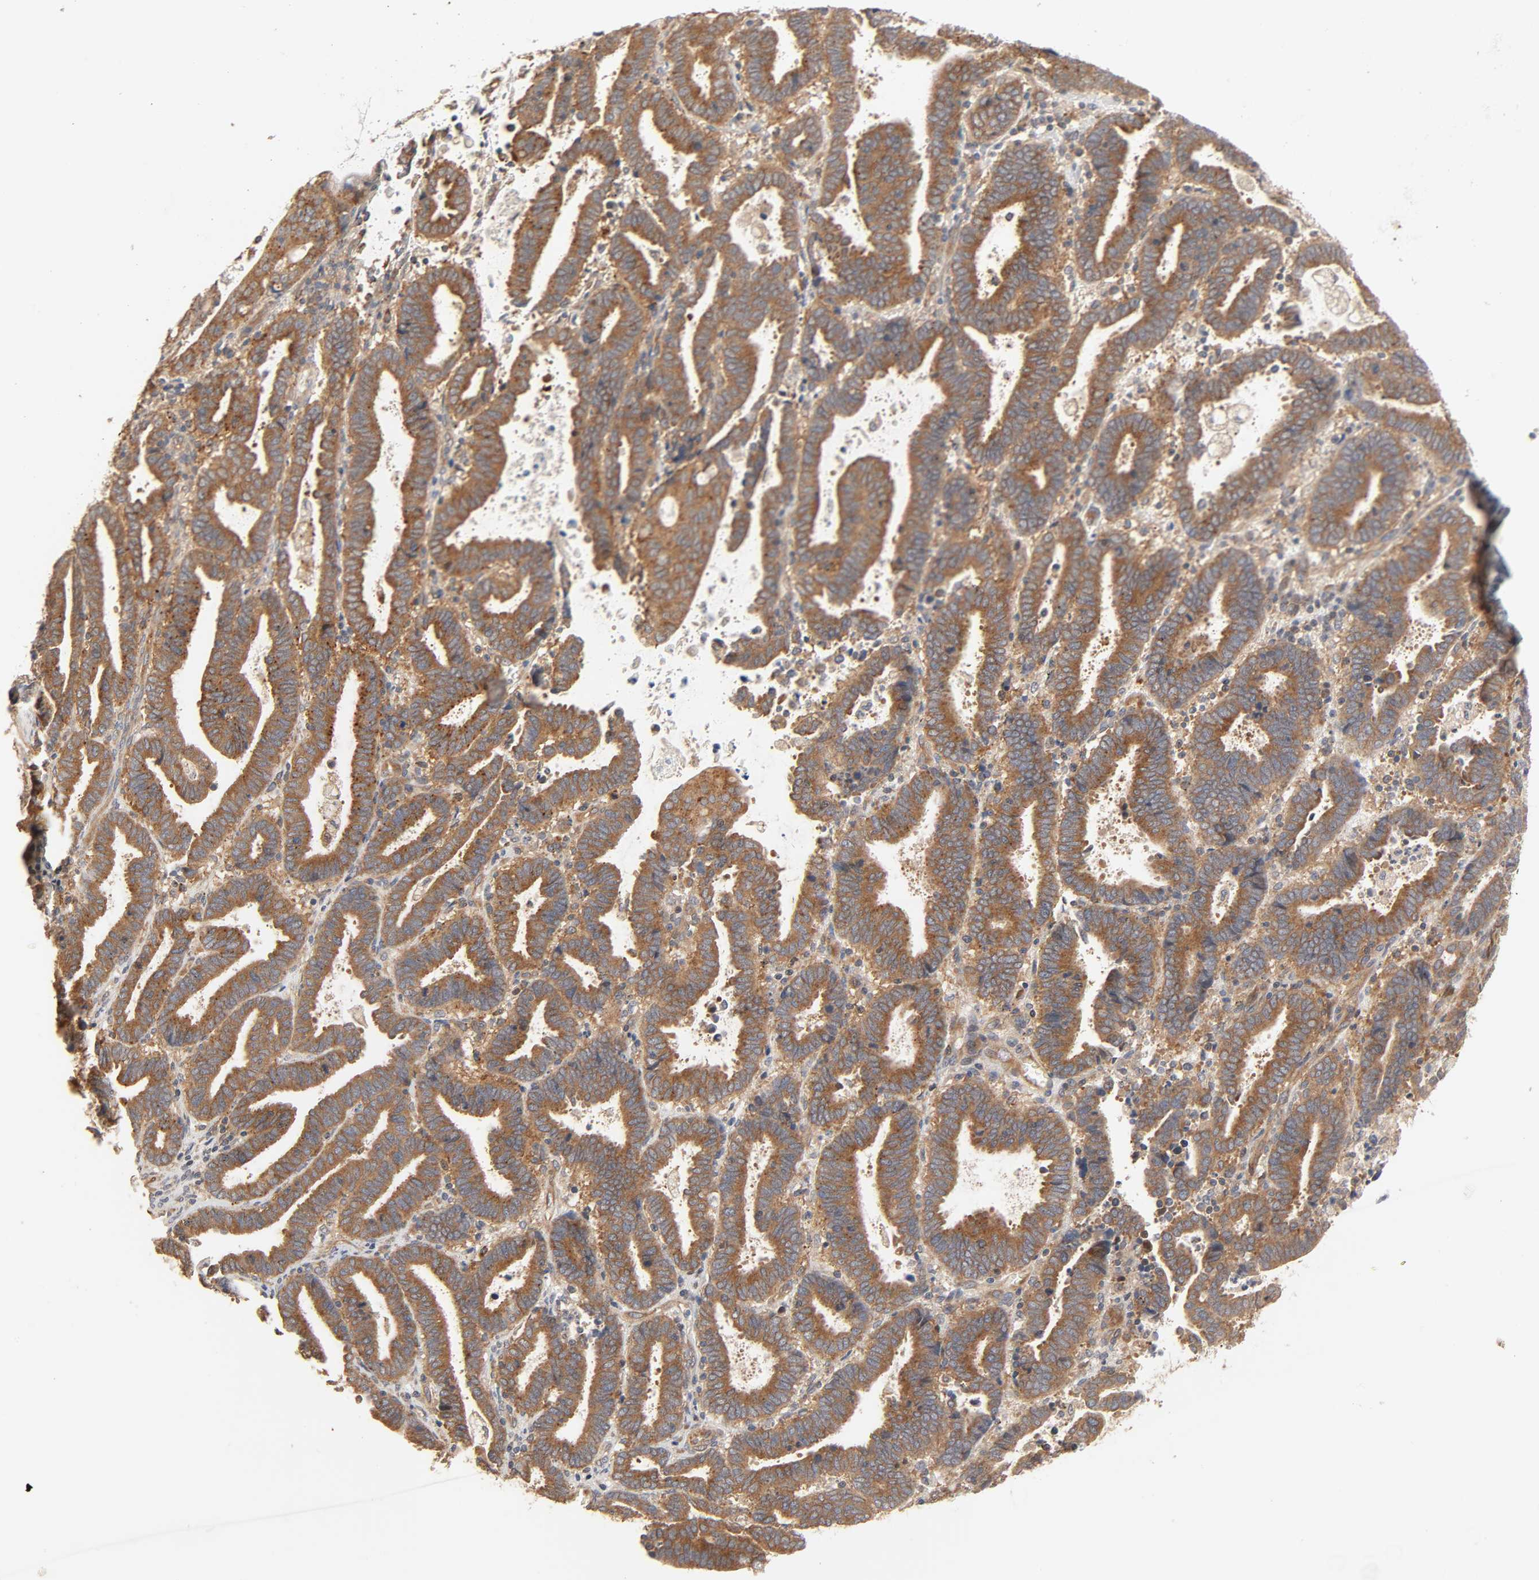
{"staining": {"intensity": "moderate", "quantity": ">75%", "location": "cytoplasmic/membranous"}, "tissue": "endometrial cancer", "cell_type": "Tumor cells", "image_type": "cancer", "snomed": [{"axis": "morphology", "description": "Adenocarcinoma, NOS"}, {"axis": "topography", "description": "Uterus"}], "caption": "Adenocarcinoma (endometrial) stained with IHC displays moderate cytoplasmic/membranous positivity in about >75% of tumor cells.", "gene": "NEMF", "patient": {"sex": "female", "age": 83}}